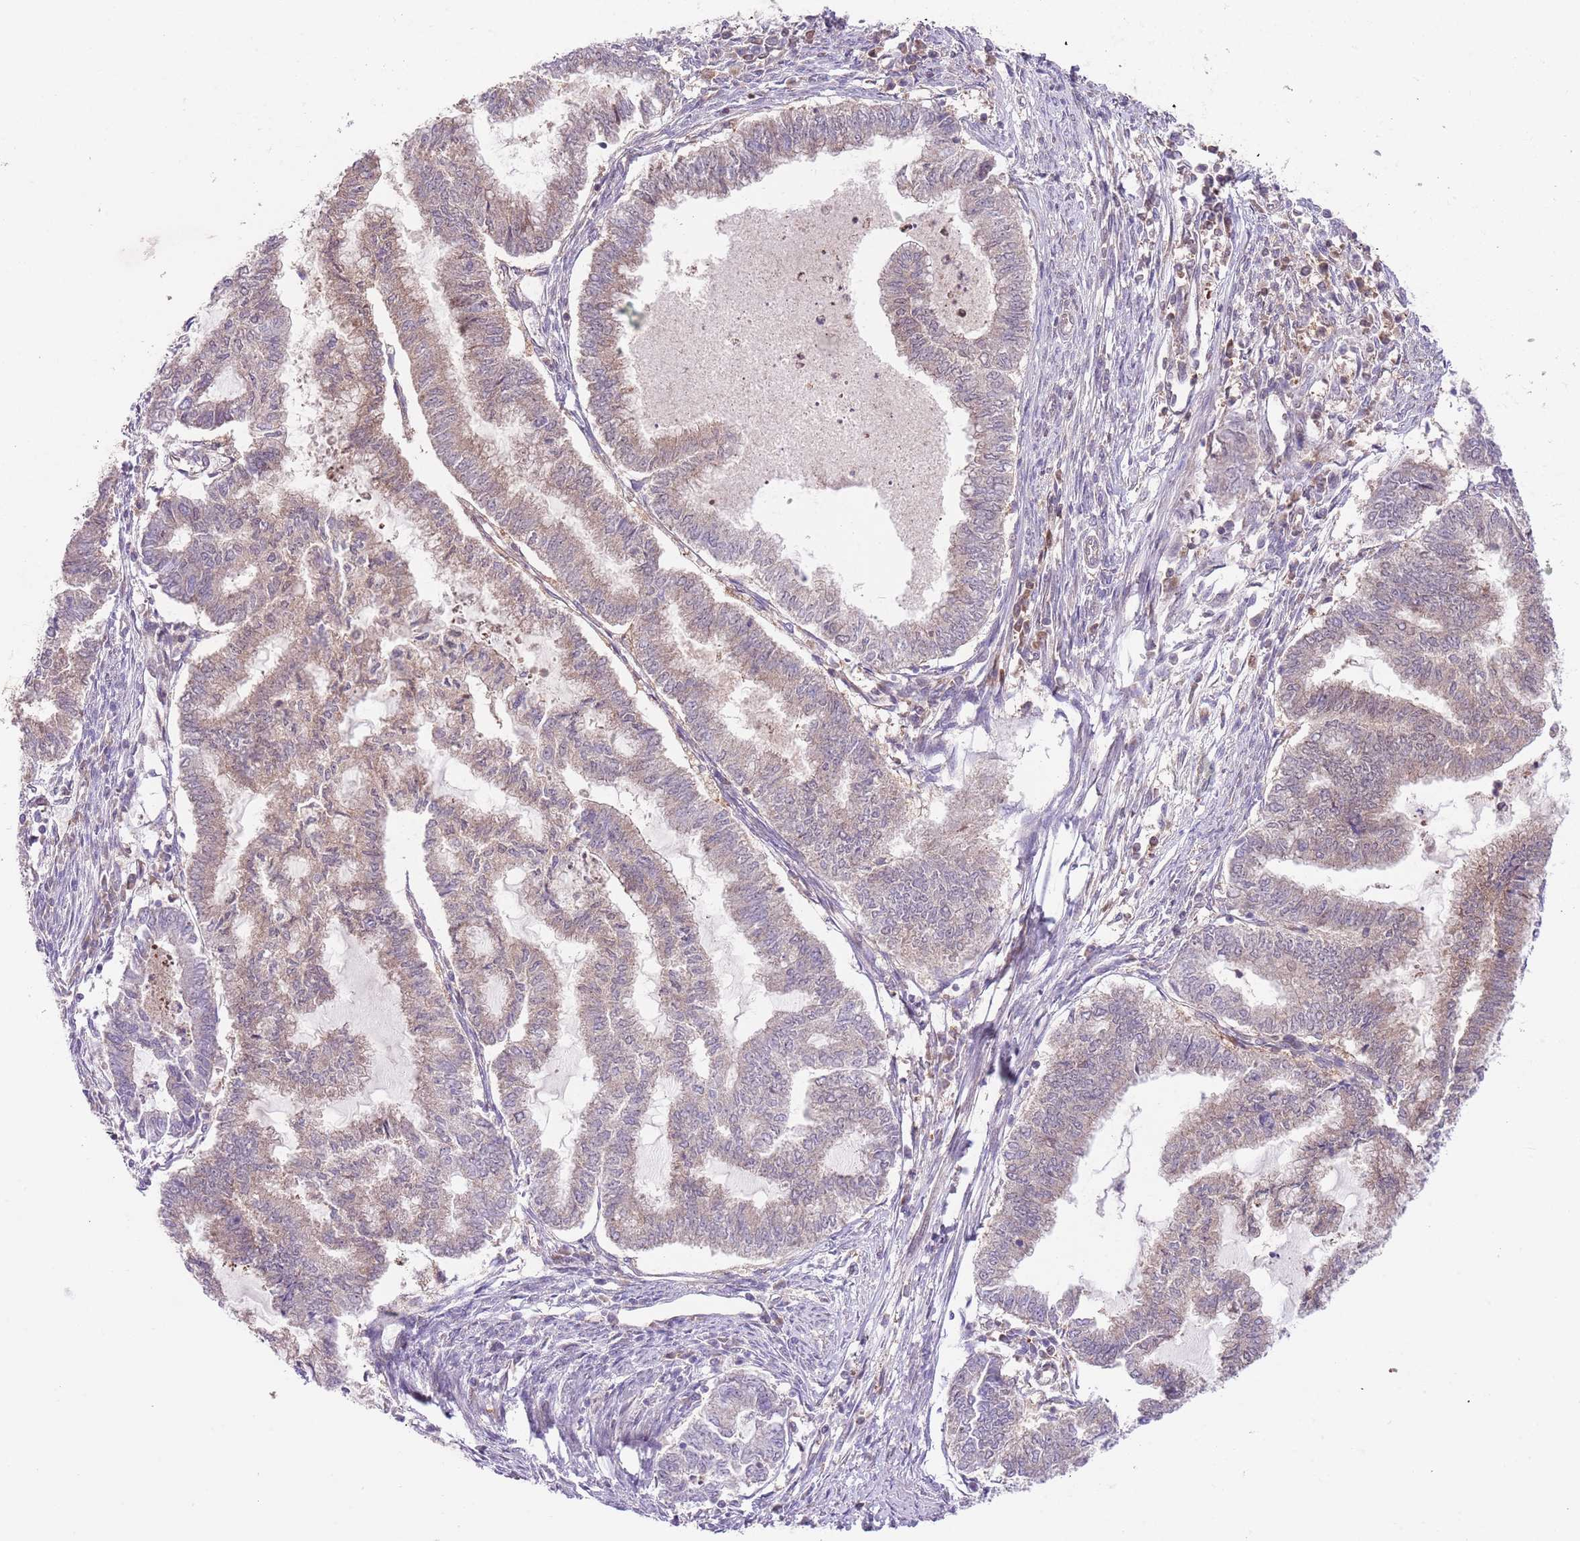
{"staining": {"intensity": "weak", "quantity": "25%-75%", "location": "cytoplasmic/membranous"}, "tissue": "endometrial cancer", "cell_type": "Tumor cells", "image_type": "cancer", "snomed": [{"axis": "morphology", "description": "Adenocarcinoma, NOS"}, {"axis": "topography", "description": "Endometrium"}], "caption": "A high-resolution micrograph shows immunohistochemistry (IHC) staining of adenocarcinoma (endometrial), which shows weak cytoplasmic/membranous positivity in about 25%-75% of tumor cells.", "gene": "HDHD2", "patient": {"sex": "female", "age": 79}}